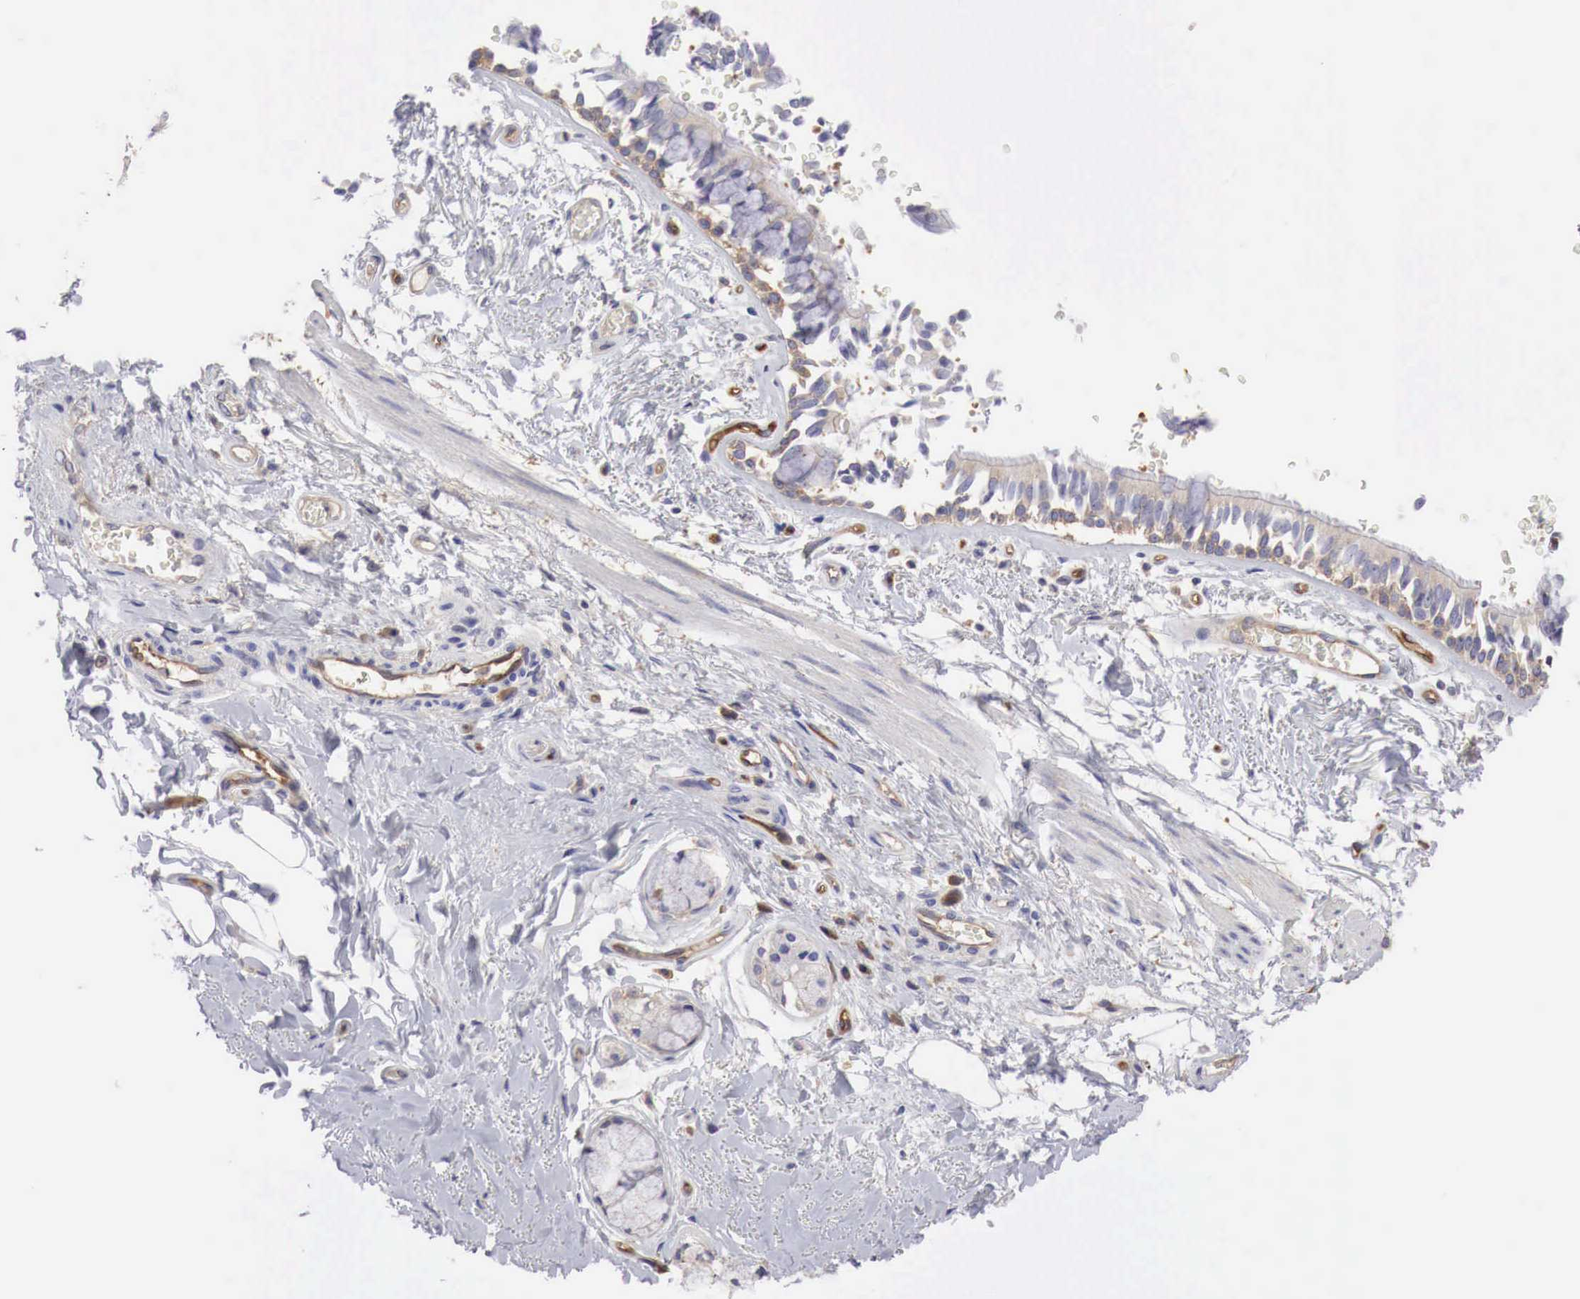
{"staining": {"intensity": "weak", "quantity": "25%-75%", "location": "cytoplasmic/membranous"}, "tissue": "bronchus", "cell_type": "Respiratory epithelial cells", "image_type": "normal", "snomed": [{"axis": "morphology", "description": "Normal tissue, NOS"}, {"axis": "topography", "description": "Cartilage tissue"}, {"axis": "topography", "description": "Lung"}], "caption": "High-power microscopy captured an IHC photomicrograph of normal bronchus, revealing weak cytoplasmic/membranous staining in about 25%-75% of respiratory epithelial cells.", "gene": "MSN", "patient": {"sex": "male", "age": 65}}